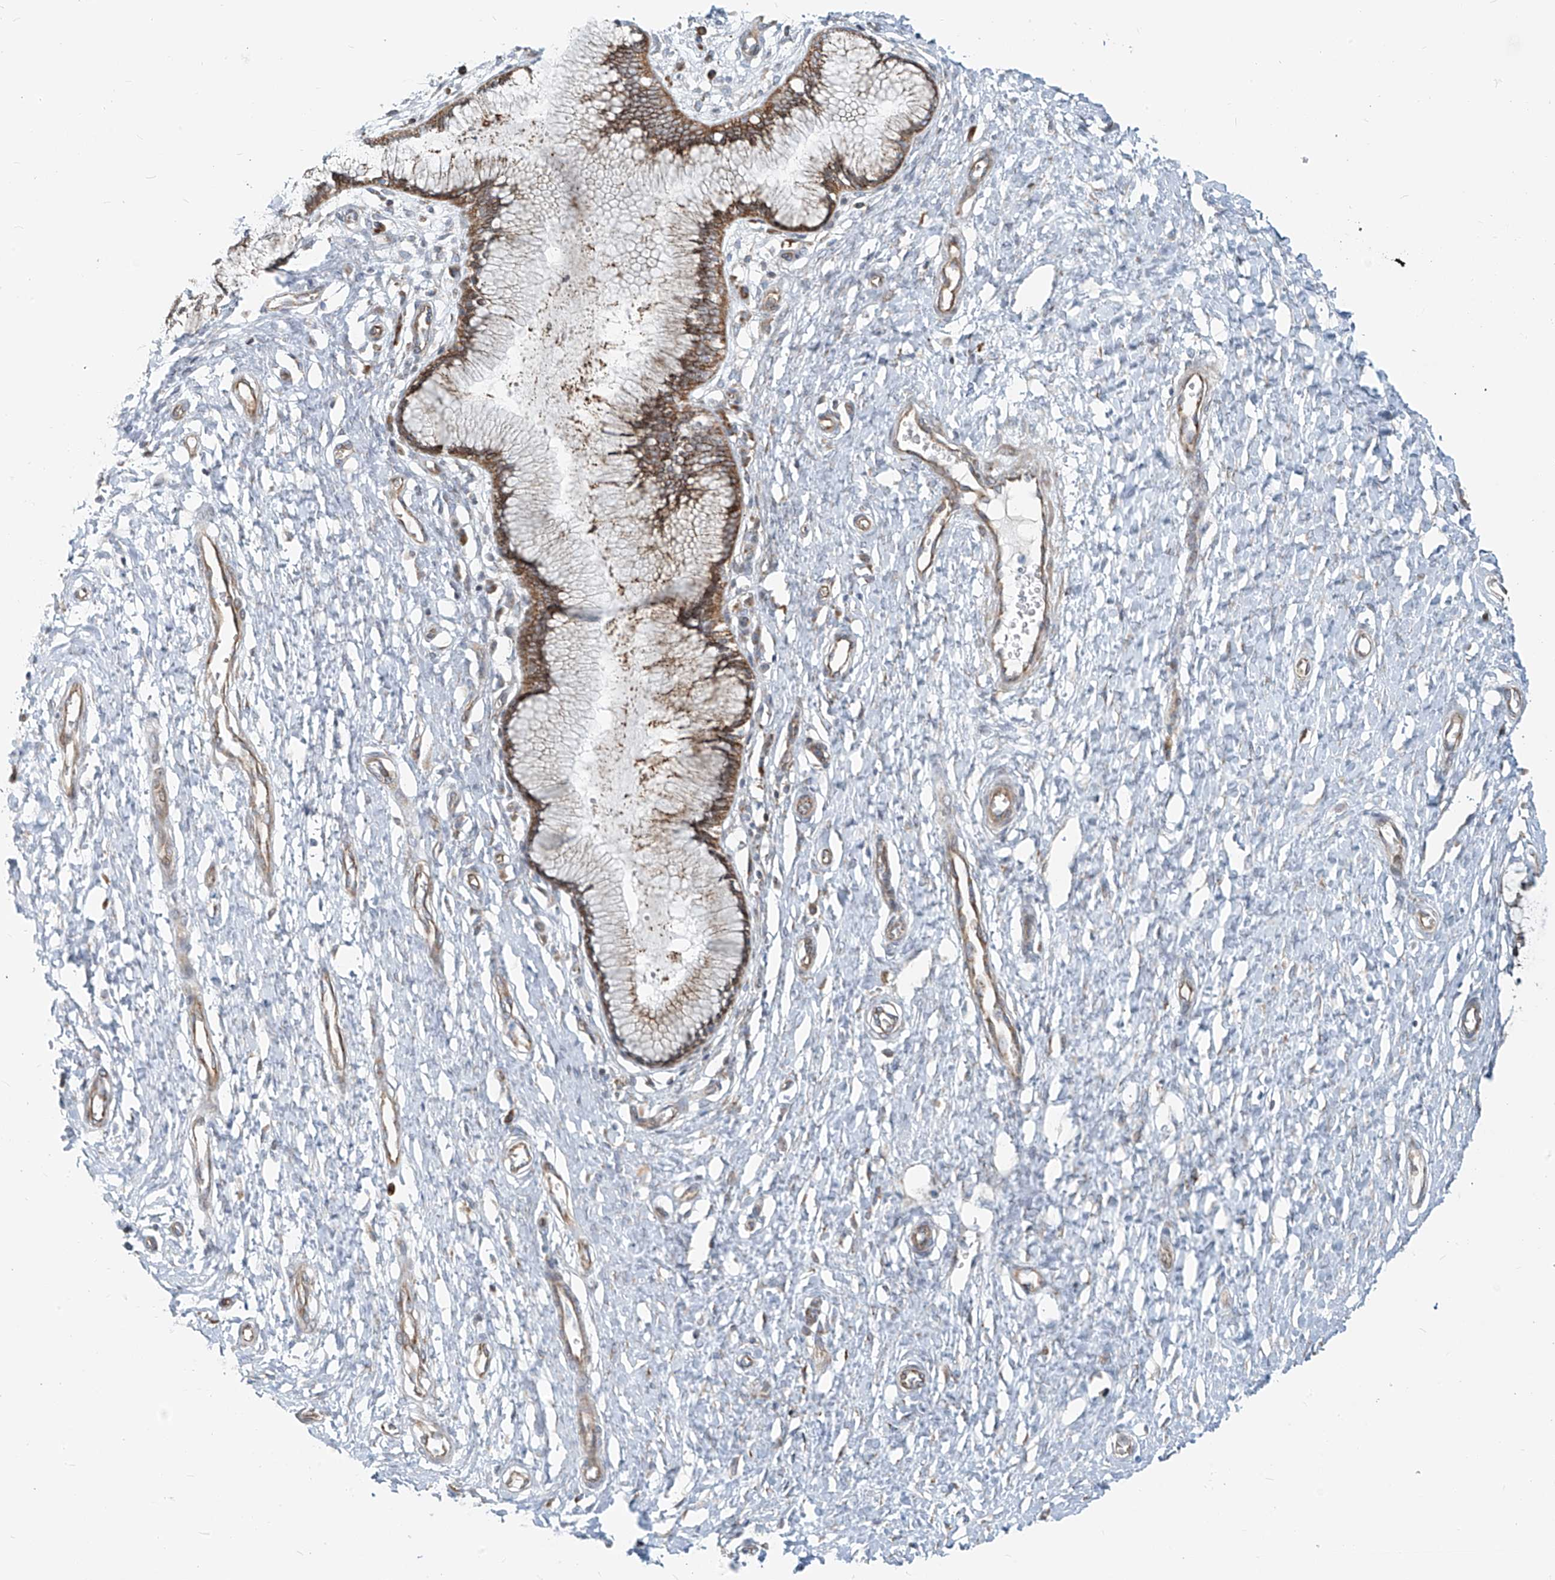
{"staining": {"intensity": "moderate", "quantity": "25%-75%", "location": "cytoplasmic/membranous"}, "tissue": "cervix", "cell_type": "Glandular cells", "image_type": "normal", "snomed": [{"axis": "morphology", "description": "Normal tissue, NOS"}, {"axis": "topography", "description": "Cervix"}], "caption": "Moderate cytoplasmic/membranous protein expression is identified in about 25%-75% of glandular cells in cervix.", "gene": "HIC2", "patient": {"sex": "female", "age": 55}}